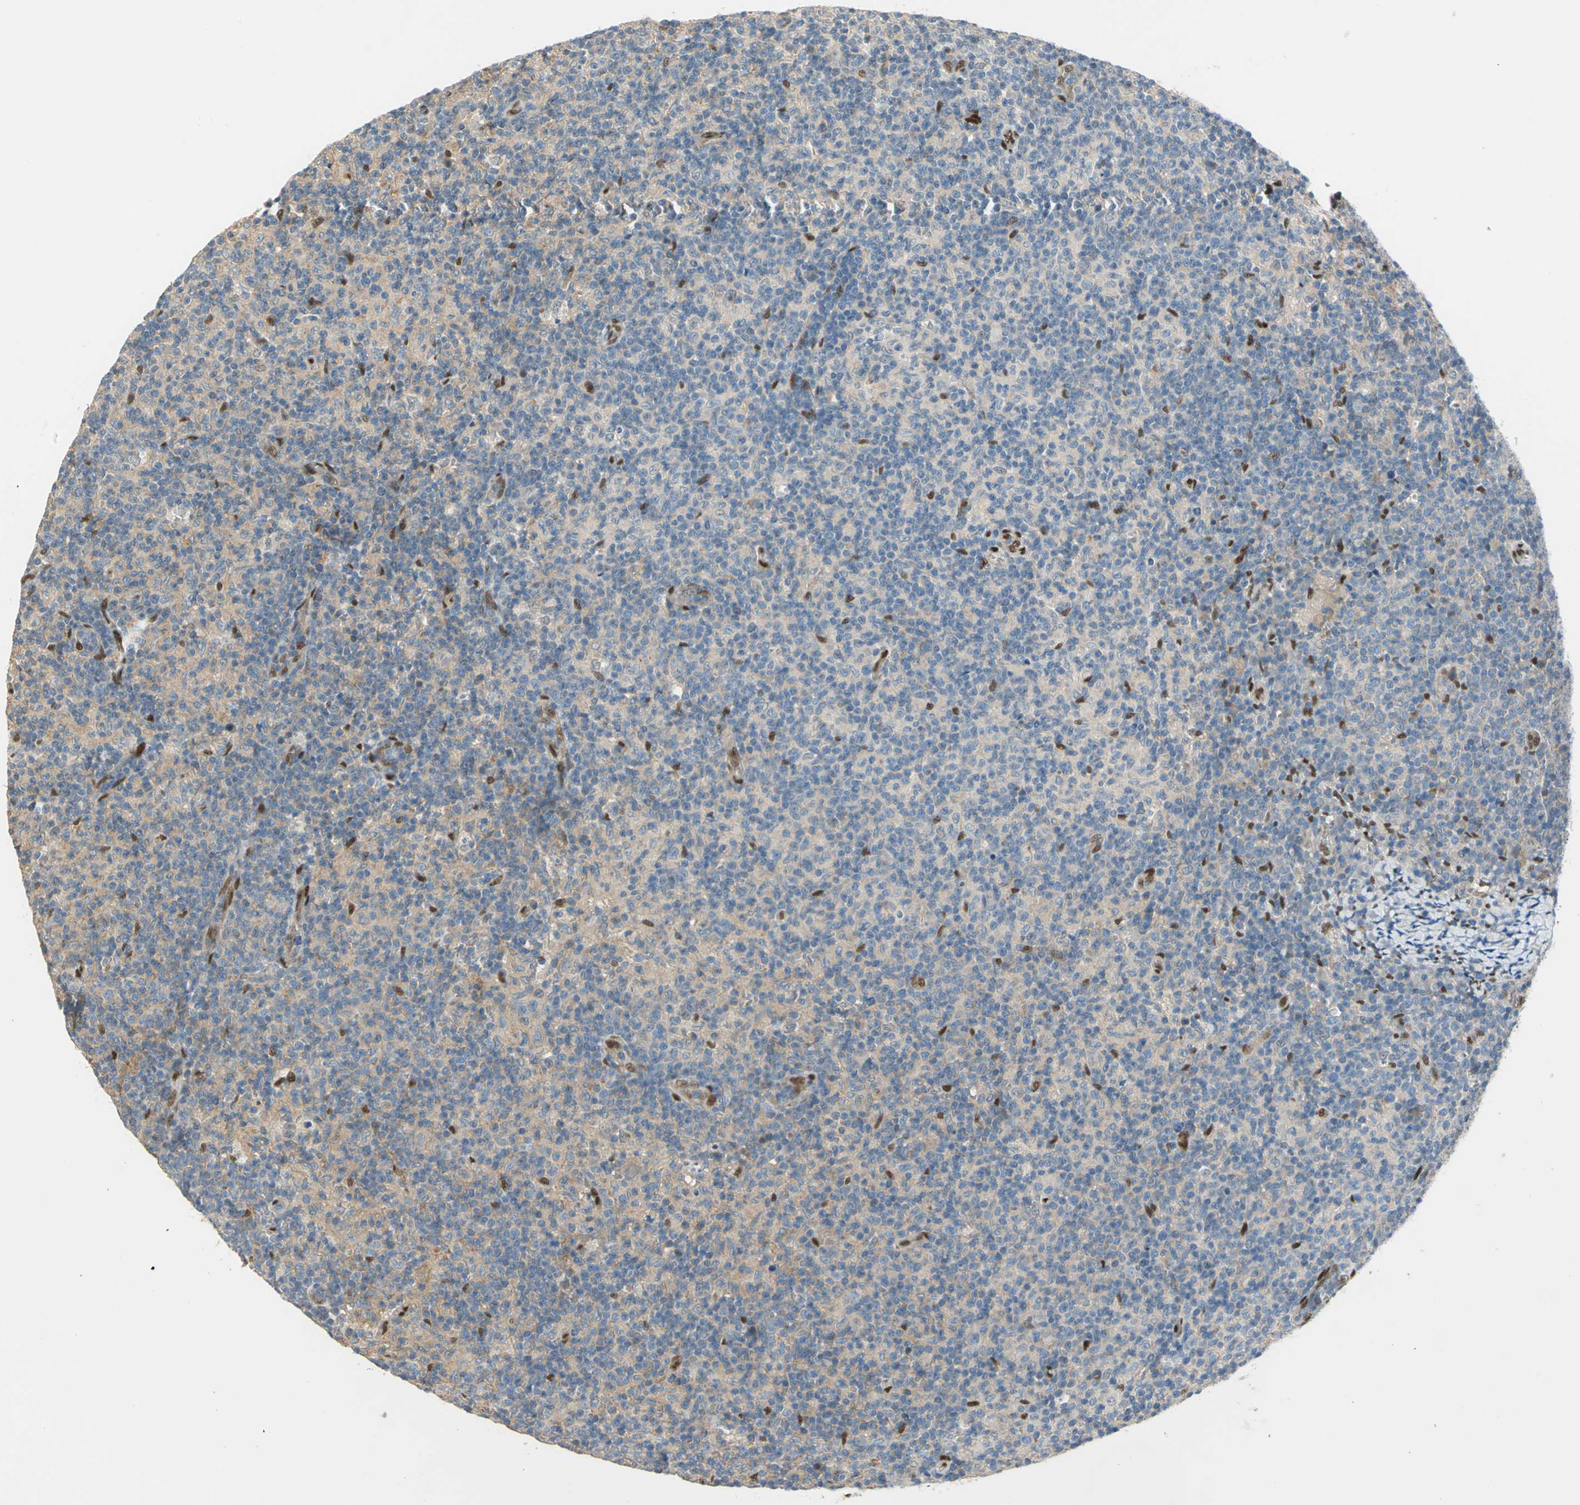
{"staining": {"intensity": "strong", "quantity": "<25%", "location": "nuclear"}, "tissue": "lymph node", "cell_type": "Germinal center cells", "image_type": "normal", "snomed": [{"axis": "morphology", "description": "Normal tissue, NOS"}, {"axis": "morphology", "description": "Inflammation, NOS"}, {"axis": "topography", "description": "Lymph node"}], "caption": "The micrograph reveals a brown stain indicating the presence of a protein in the nuclear of germinal center cells in lymph node. The protein of interest is stained brown, and the nuclei are stained in blue (DAB (3,3'-diaminobenzidine) IHC with brightfield microscopy, high magnification).", "gene": "RBFOX2", "patient": {"sex": "male", "age": 55}}